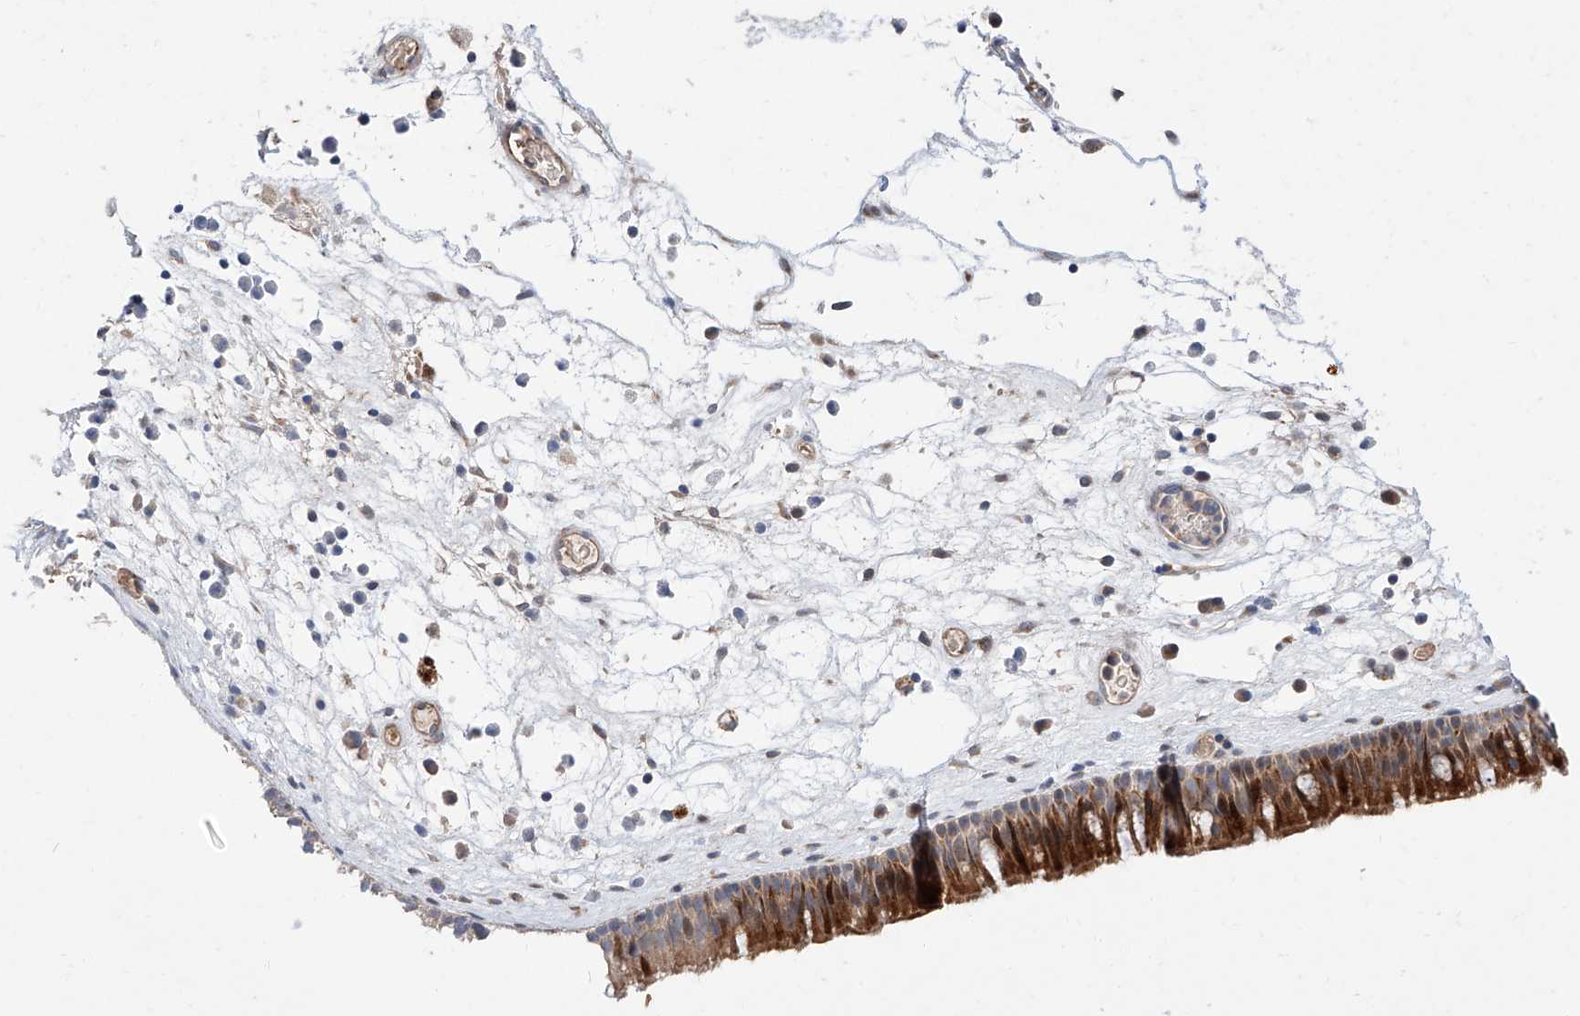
{"staining": {"intensity": "strong", "quantity": "25%-75%", "location": "cytoplasmic/membranous"}, "tissue": "nasopharynx", "cell_type": "Respiratory epithelial cells", "image_type": "normal", "snomed": [{"axis": "morphology", "description": "Normal tissue, NOS"}, {"axis": "morphology", "description": "Inflammation, NOS"}, {"axis": "morphology", "description": "Malignant melanoma, Metastatic site"}, {"axis": "topography", "description": "Nasopharynx"}], "caption": "This histopathology image exhibits immunohistochemistry staining of unremarkable human nasopharynx, with high strong cytoplasmic/membranous positivity in about 25%-75% of respiratory epithelial cells.", "gene": "FUCA2", "patient": {"sex": "male", "age": 70}}